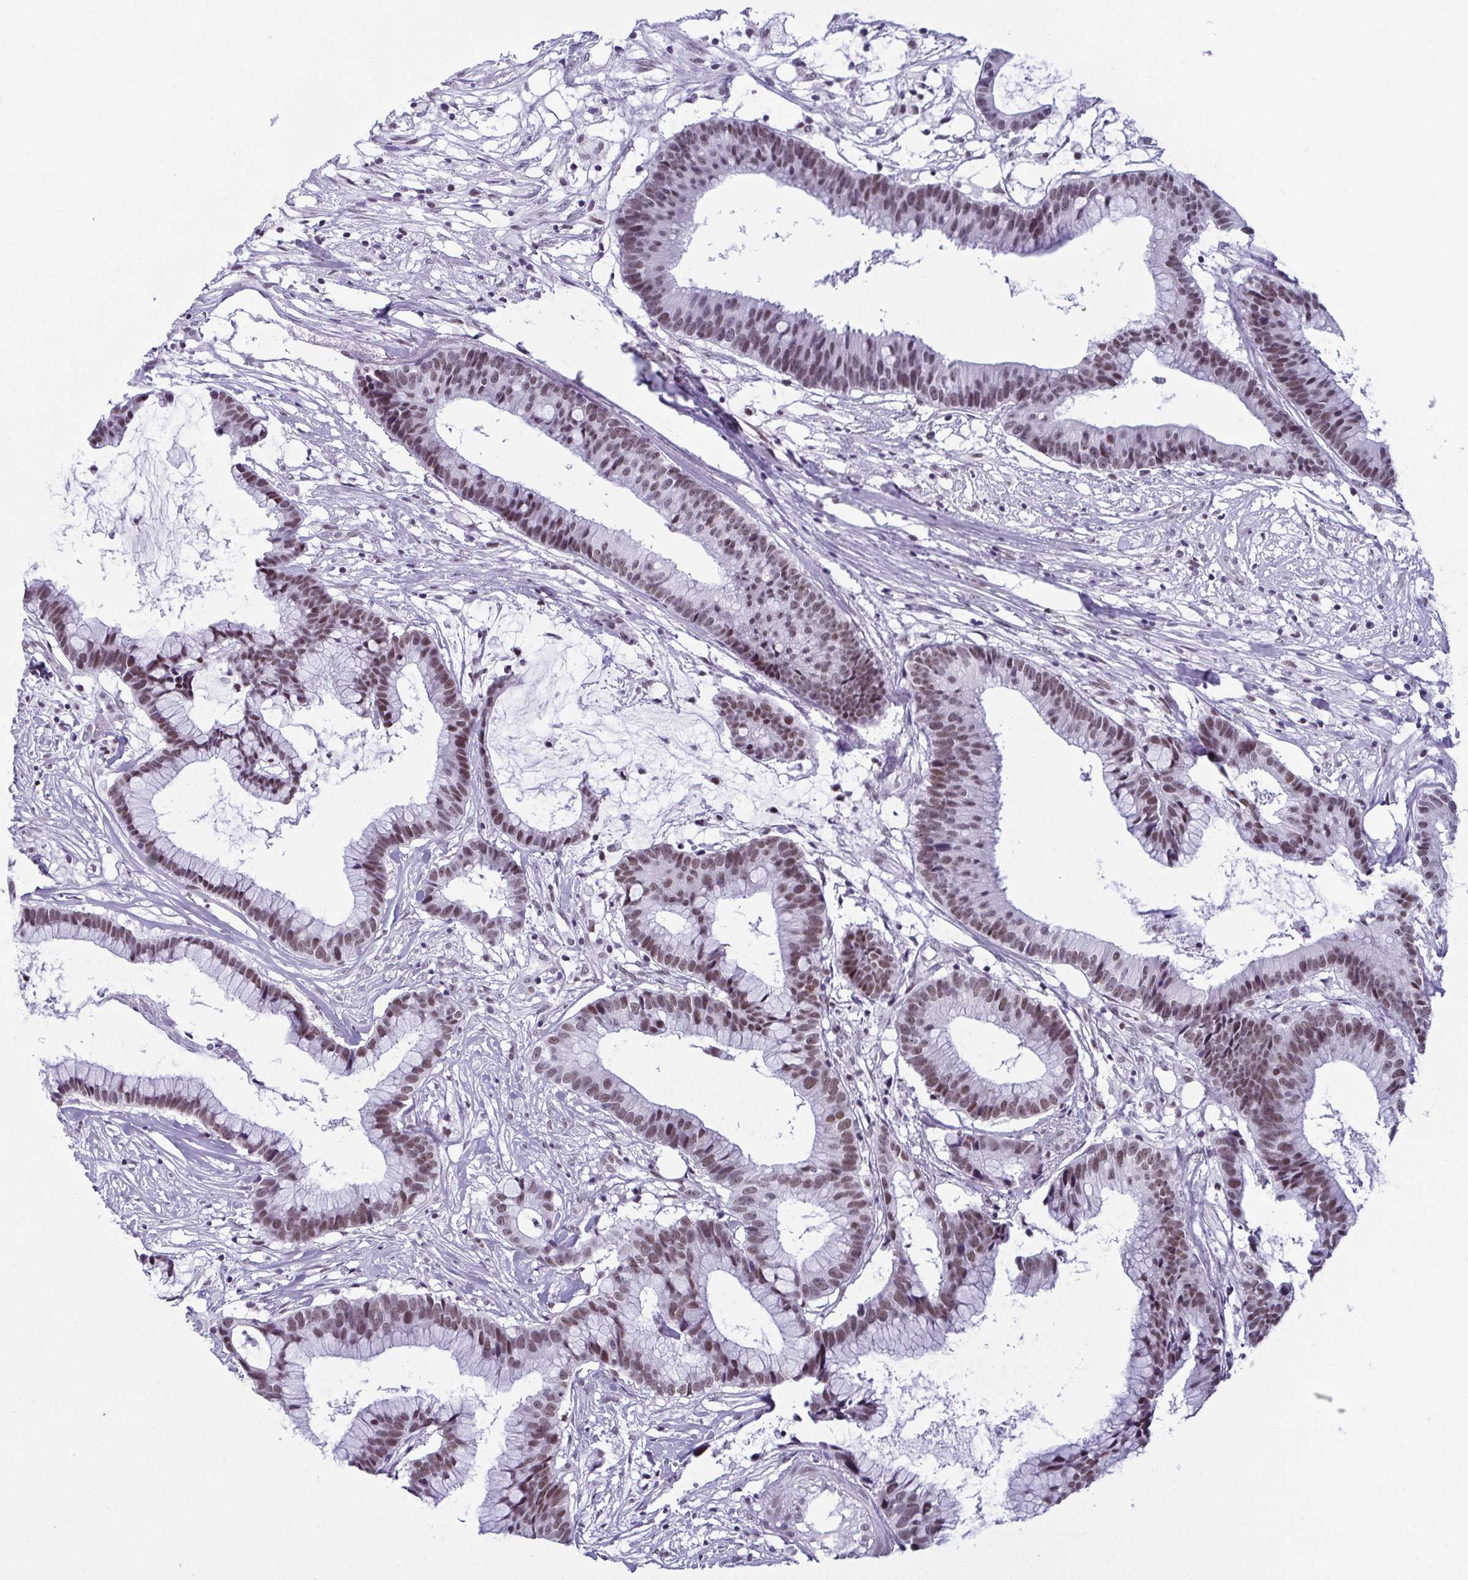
{"staining": {"intensity": "moderate", "quantity": "25%-75%", "location": "nuclear"}, "tissue": "colorectal cancer", "cell_type": "Tumor cells", "image_type": "cancer", "snomed": [{"axis": "morphology", "description": "Adenocarcinoma, NOS"}, {"axis": "topography", "description": "Colon"}], "caption": "Colorectal cancer (adenocarcinoma) was stained to show a protein in brown. There is medium levels of moderate nuclear expression in approximately 25%-75% of tumor cells. Using DAB (brown) and hematoxylin (blue) stains, captured at high magnification using brightfield microscopy.", "gene": "RBM7", "patient": {"sex": "female", "age": 78}}